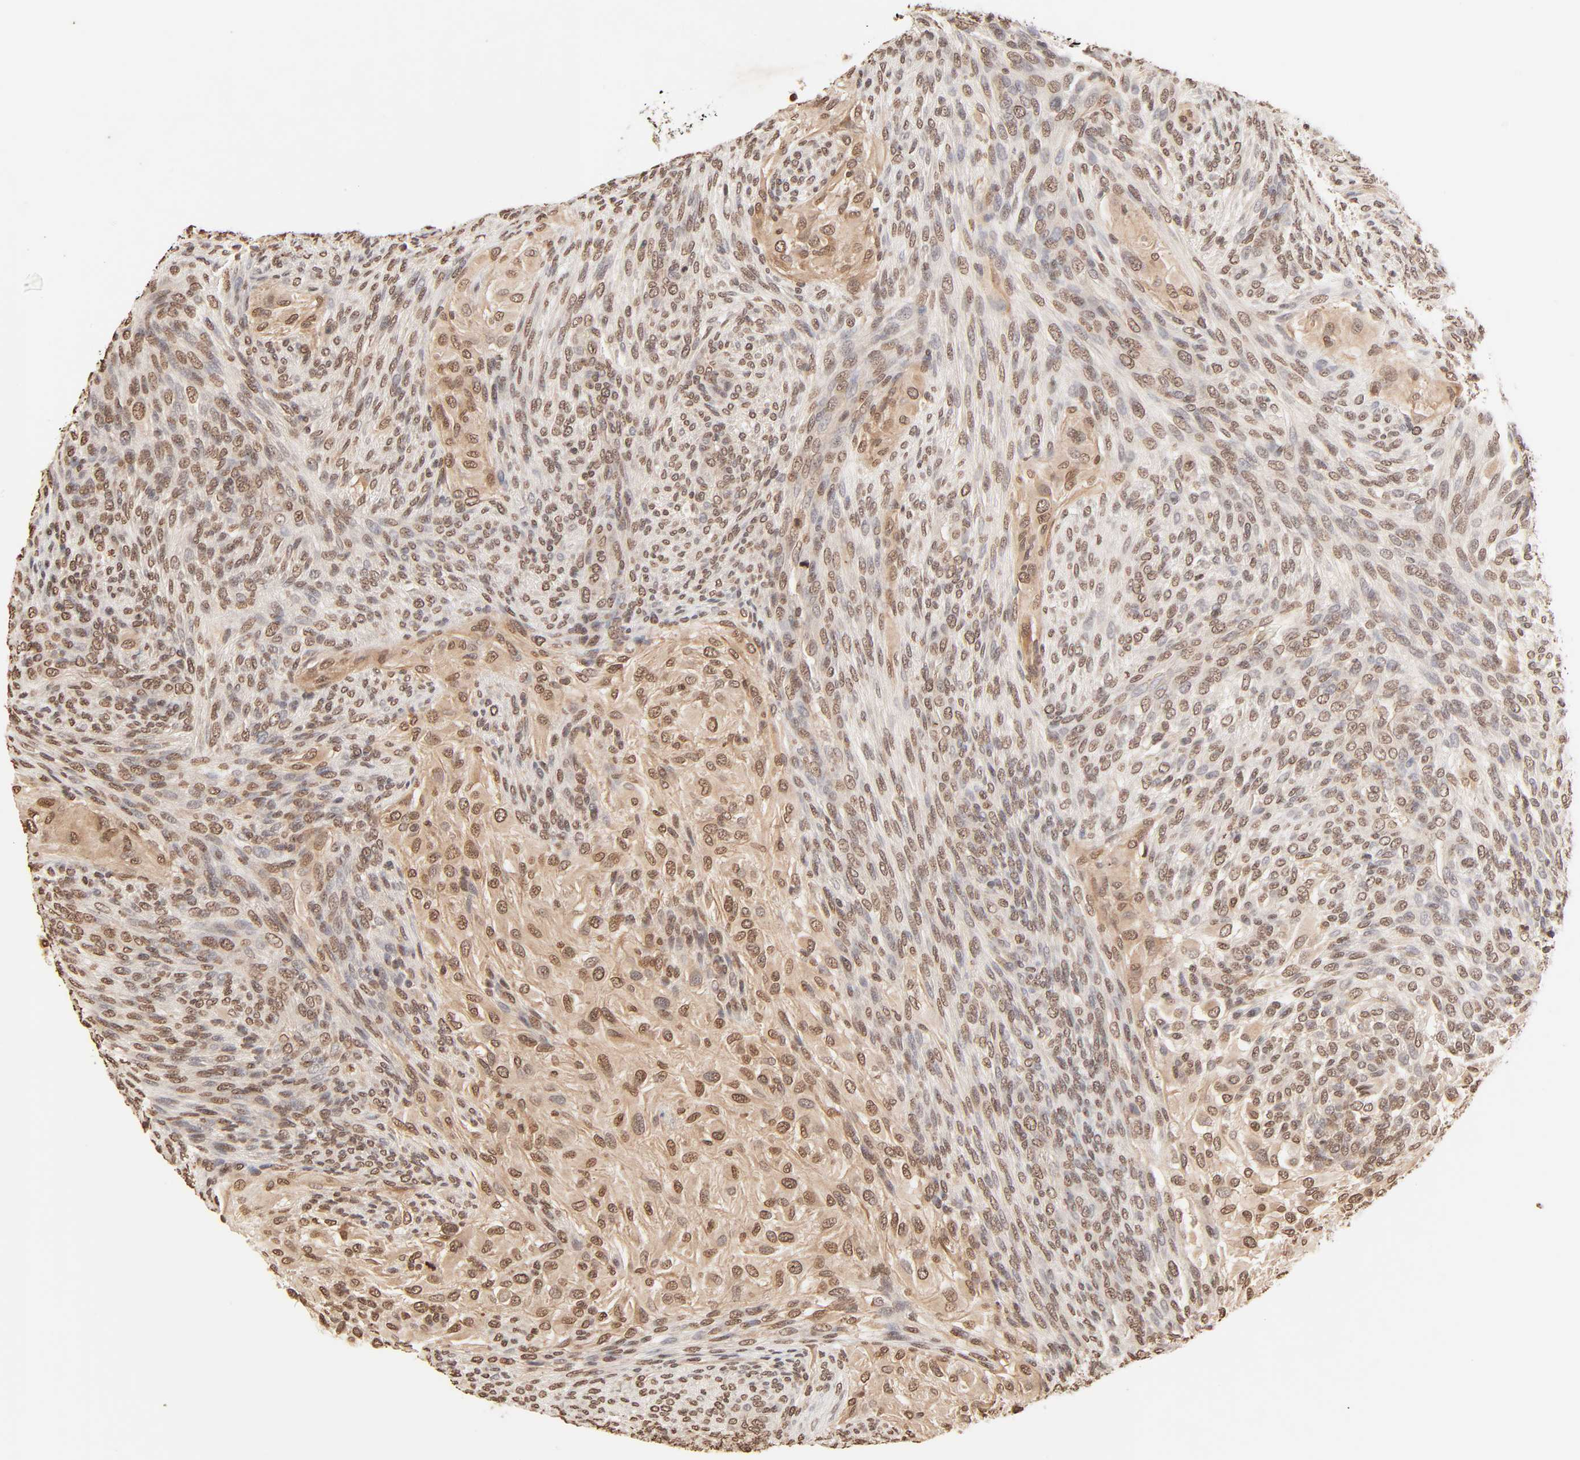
{"staining": {"intensity": "moderate", "quantity": ">75%", "location": "cytoplasmic/membranous,nuclear"}, "tissue": "glioma", "cell_type": "Tumor cells", "image_type": "cancer", "snomed": [{"axis": "morphology", "description": "Glioma, malignant, High grade"}, {"axis": "topography", "description": "Cerebral cortex"}], "caption": "Immunohistochemical staining of human malignant high-grade glioma displays moderate cytoplasmic/membranous and nuclear protein staining in about >75% of tumor cells.", "gene": "TBL1X", "patient": {"sex": "female", "age": 55}}